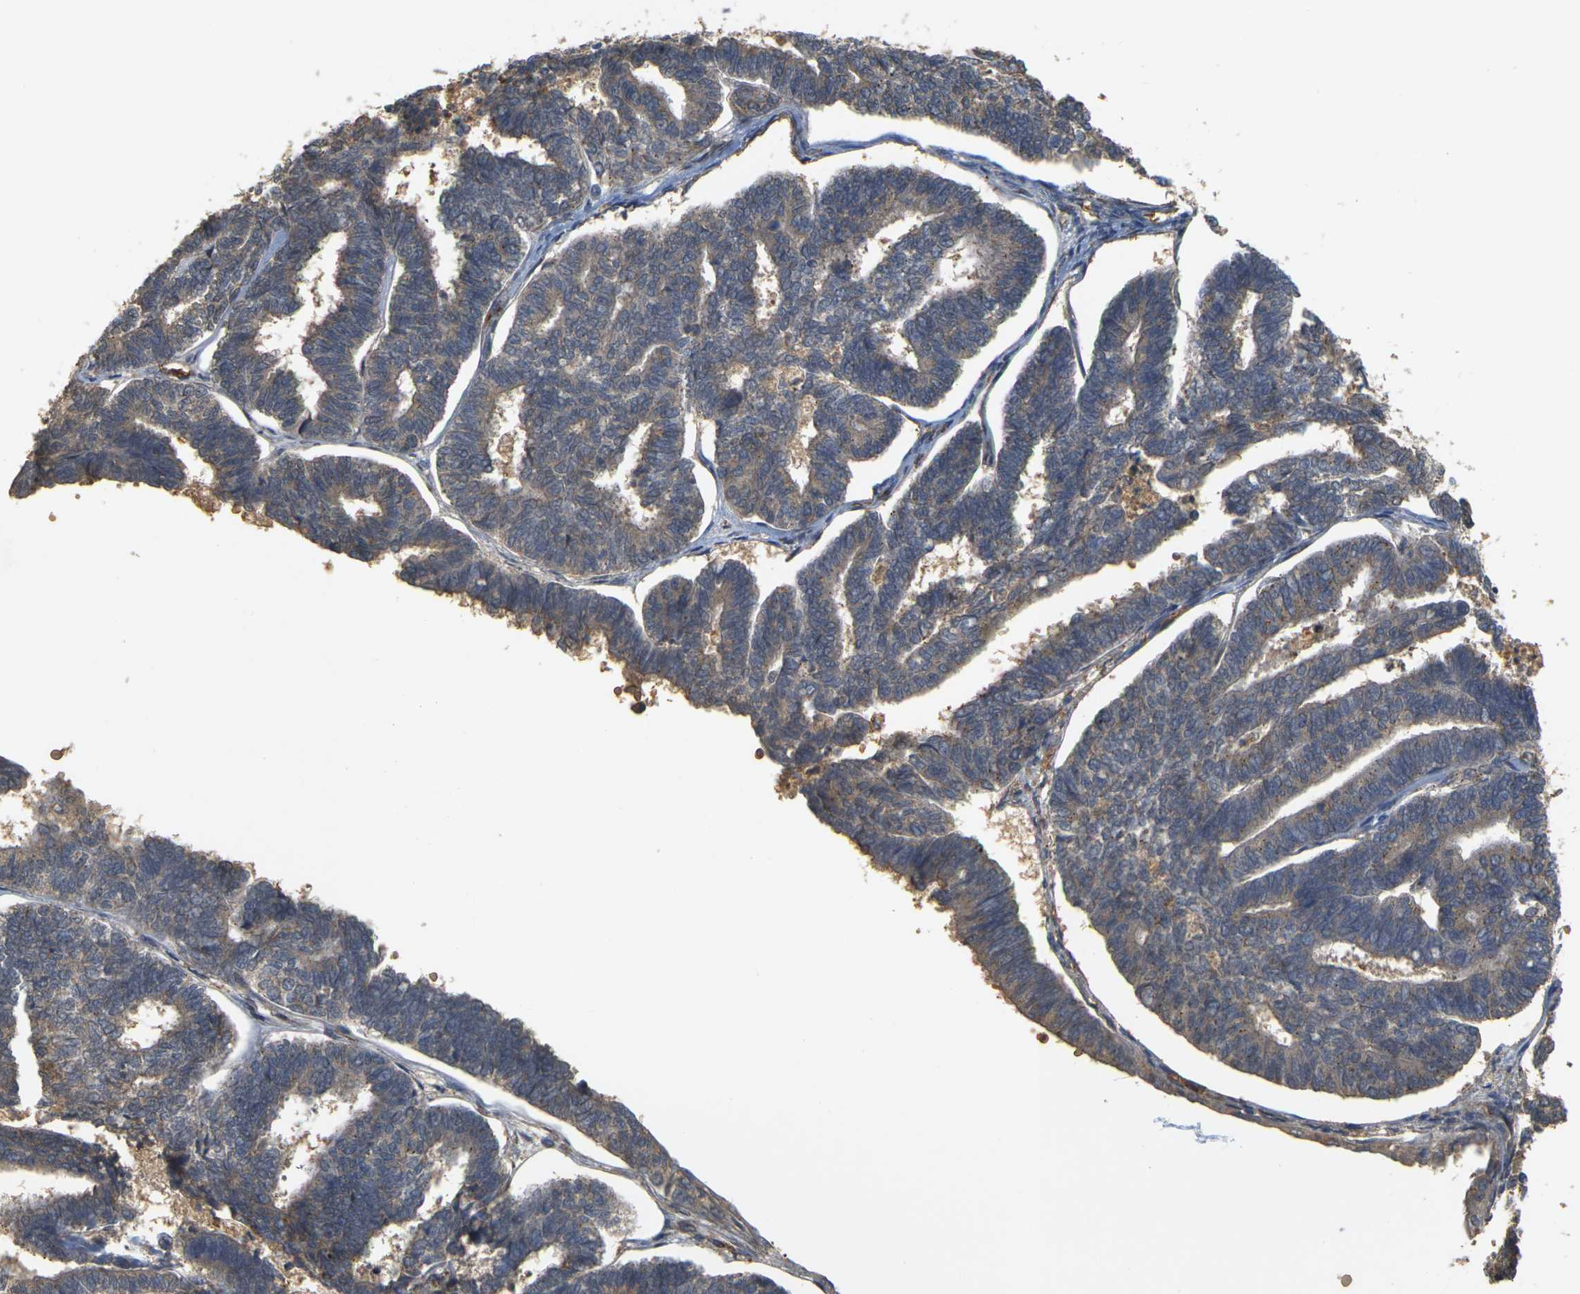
{"staining": {"intensity": "weak", "quantity": ">75%", "location": "cytoplasmic/membranous"}, "tissue": "endometrial cancer", "cell_type": "Tumor cells", "image_type": "cancer", "snomed": [{"axis": "morphology", "description": "Adenocarcinoma, NOS"}, {"axis": "topography", "description": "Endometrium"}], "caption": "Endometrial cancer tissue reveals weak cytoplasmic/membranous staining in approximately >75% of tumor cells", "gene": "MEGF9", "patient": {"sex": "female", "age": 70}}